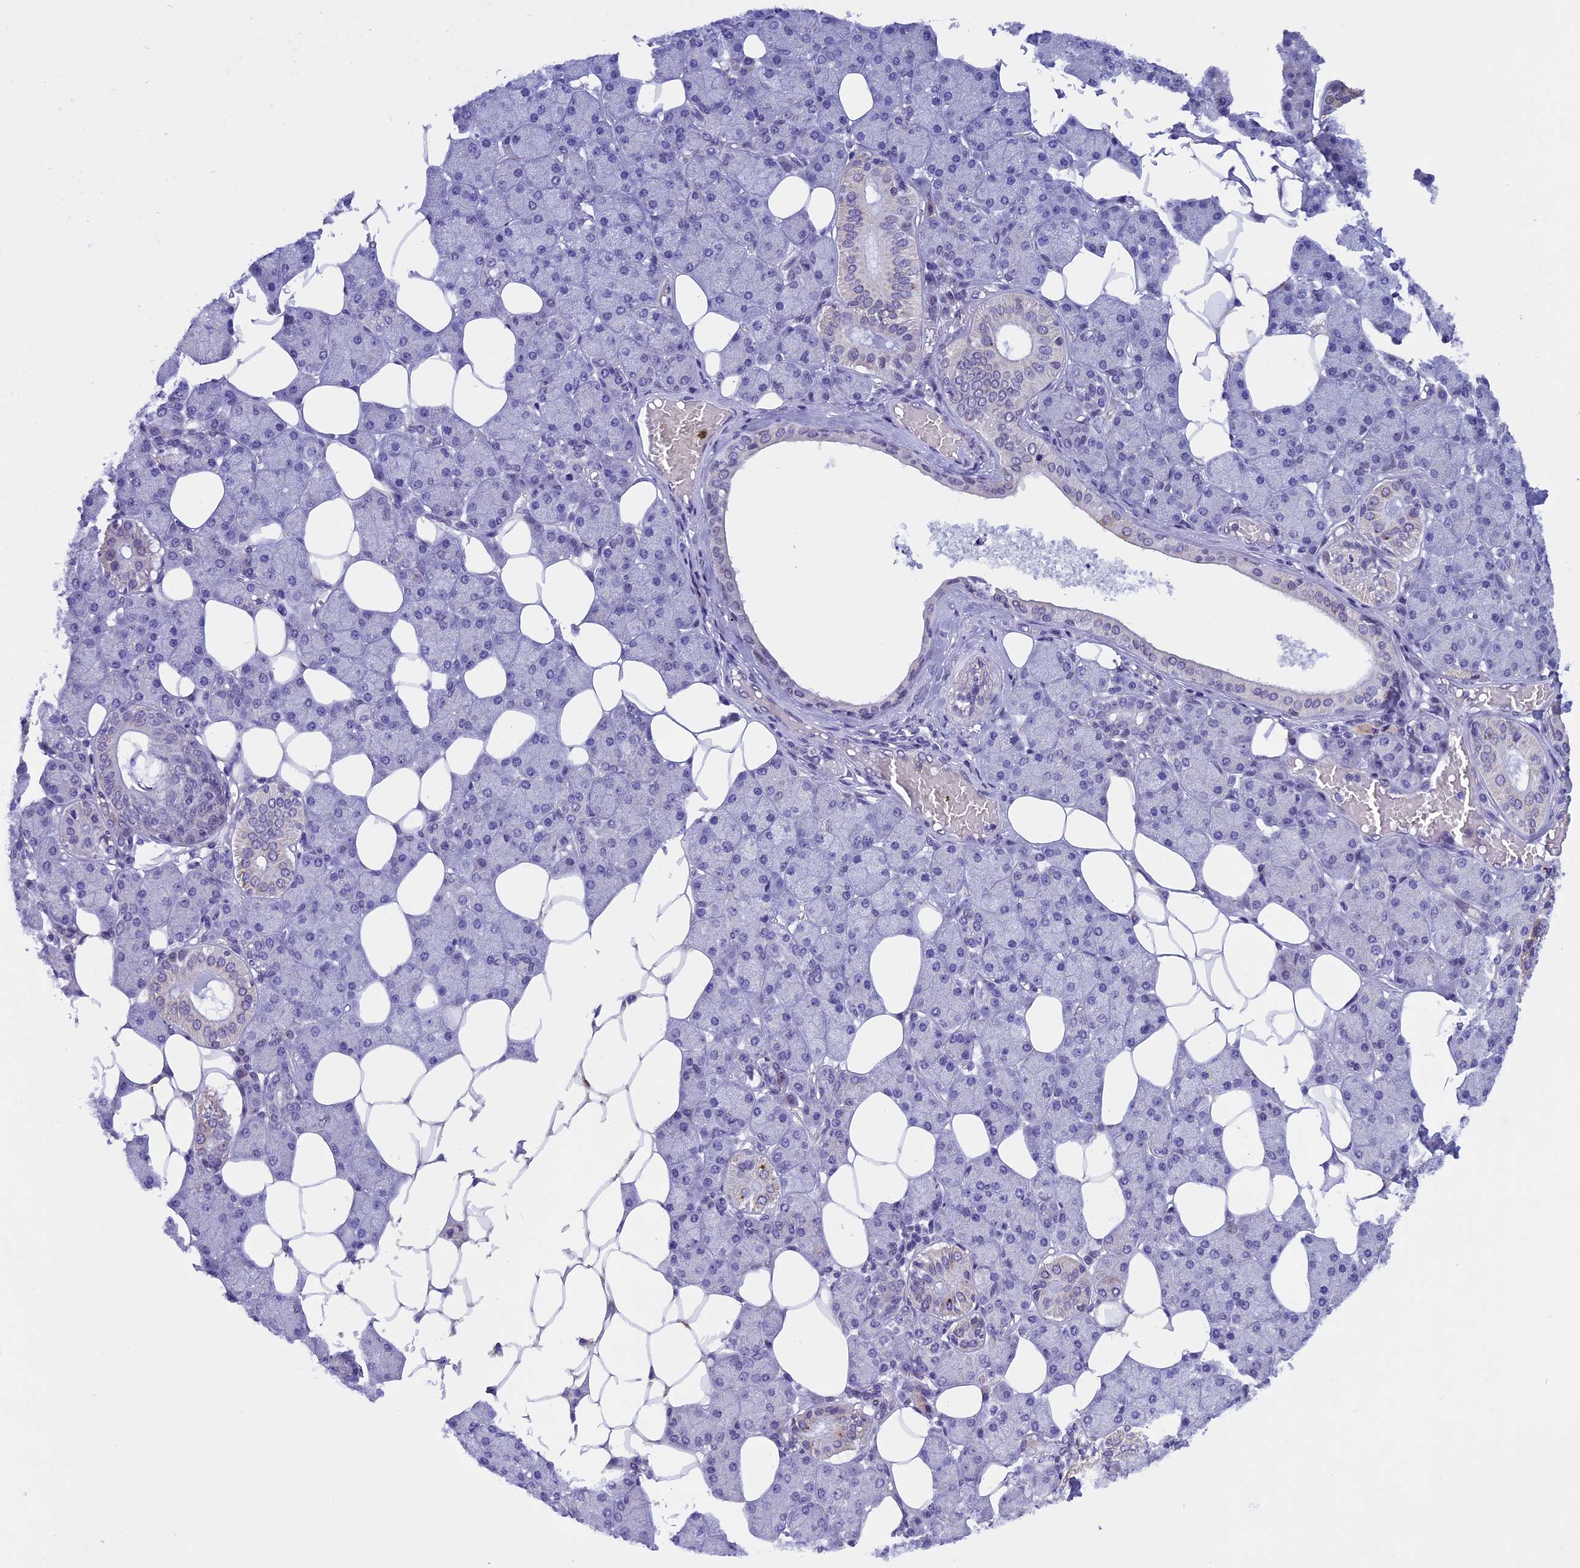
{"staining": {"intensity": "moderate", "quantity": "<25%", "location": "cytoplasmic/membranous"}, "tissue": "salivary gland", "cell_type": "Glandular cells", "image_type": "normal", "snomed": [{"axis": "morphology", "description": "Normal tissue, NOS"}, {"axis": "topography", "description": "Salivary gland"}], "caption": "Immunohistochemical staining of benign human salivary gland shows moderate cytoplasmic/membranous protein positivity in approximately <25% of glandular cells.", "gene": "ZNF317", "patient": {"sex": "female", "age": 33}}